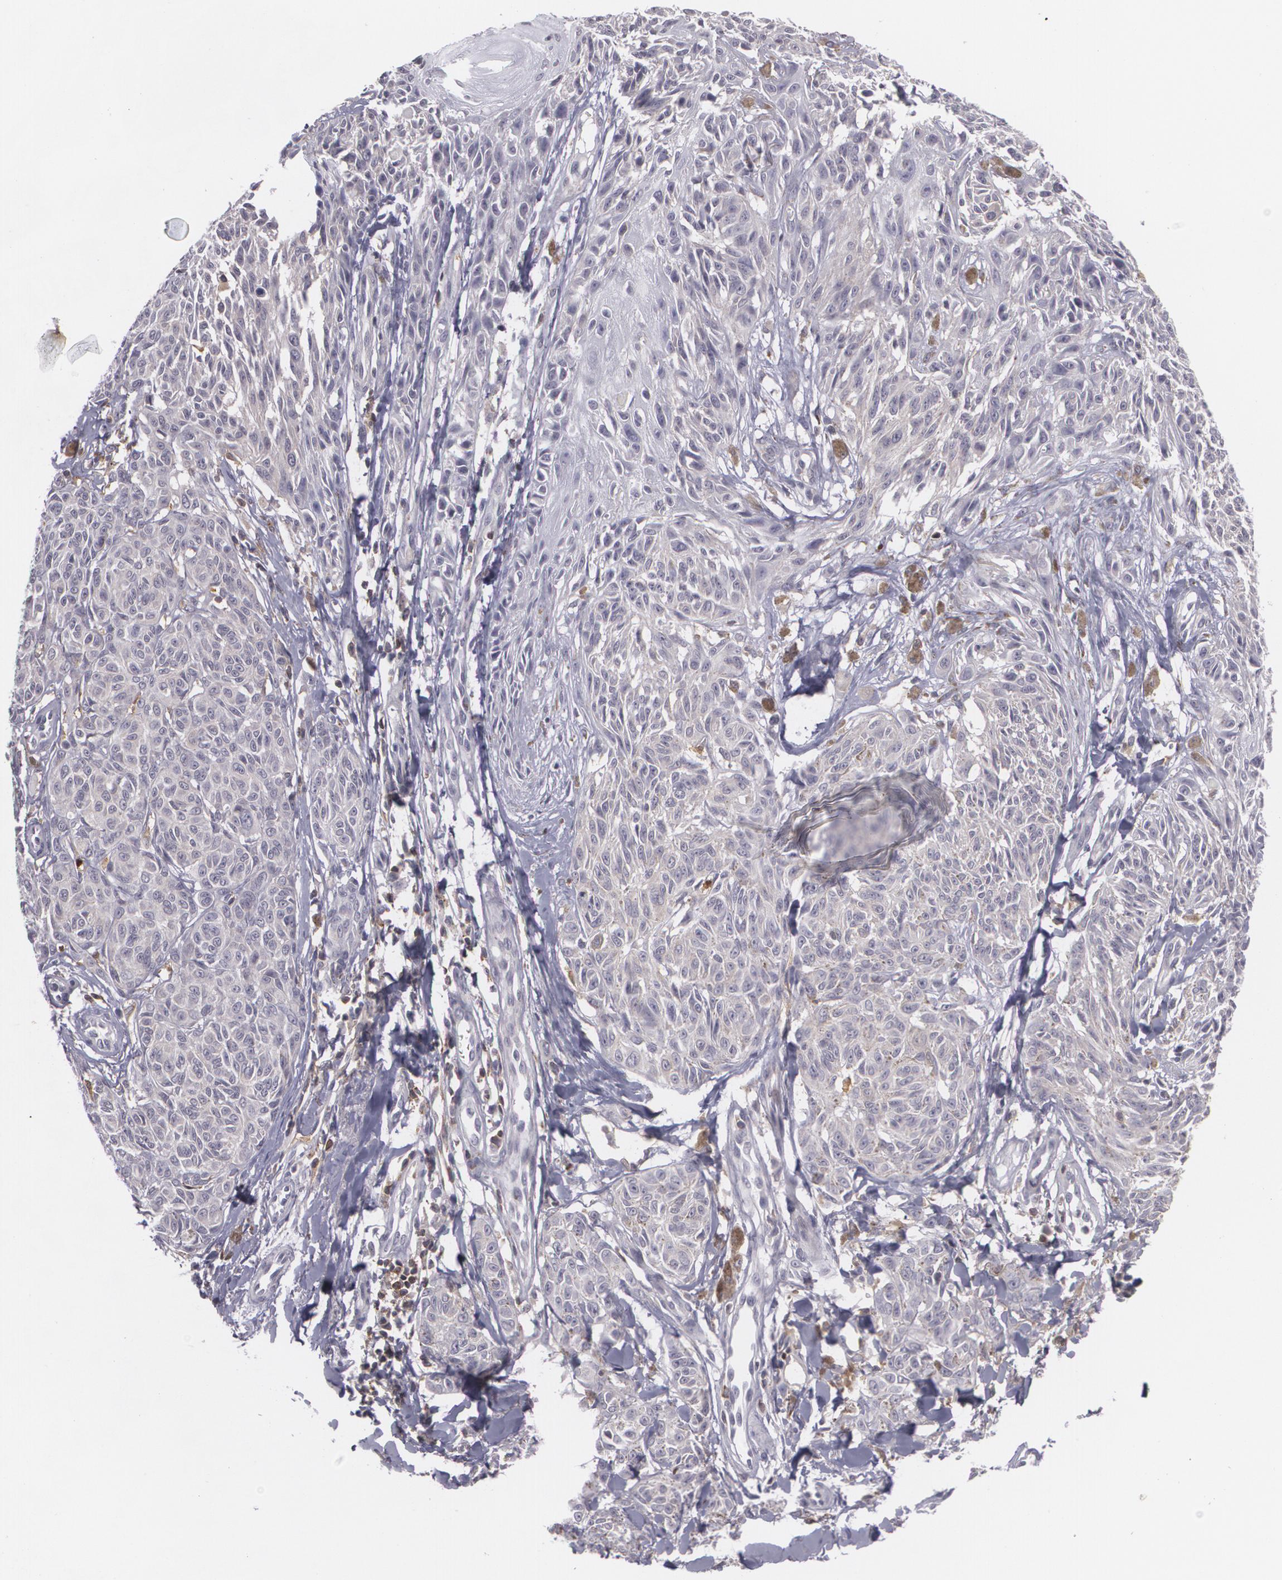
{"staining": {"intensity": "negative", "quantity": "none", "location": "none"}, "tissue": "melanoma", "cell_type": "Tumor cells", "image_type": "cancer", "snomed": [{"axis": "morphology", "description": "Malignant melanoma, NOS"}, {"axis": "topography", "description": "Skin"}], "caption": "IHC image of neoplastic tissue: melanoma stained with DAB reveals no significant protein positivity in tumor cells.", "gene": "BIN1", "patient": {"sex": "female", "age": 77}}